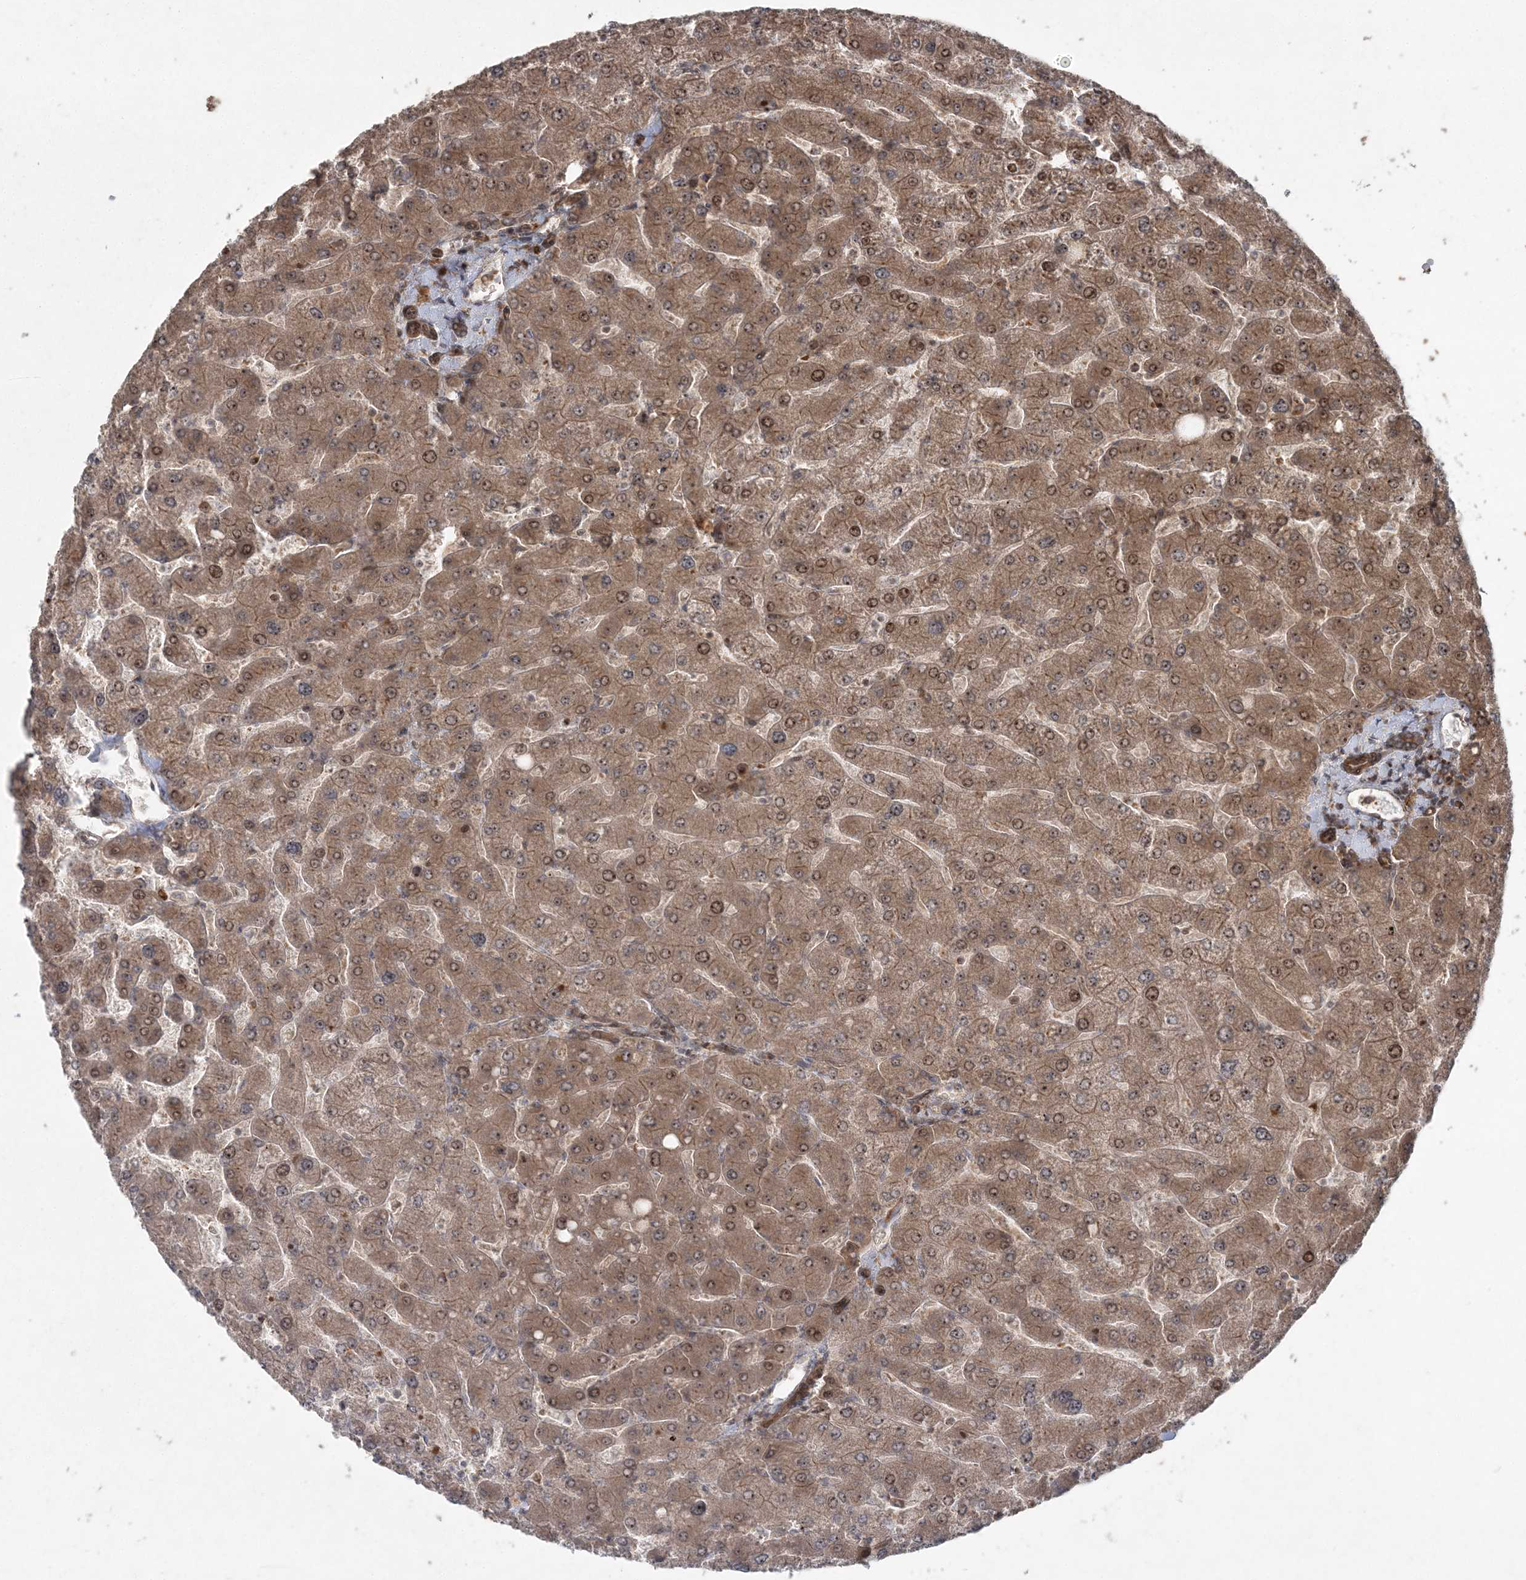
{"staining": {"intensity": "moderate", "quantity": ">75%", "location": "cytoplasmic/membranous,nuclear"}, "tissue": "liver", "cell_type": "Cholangiocytes", "image_type": "normal", "snomed": [{"axis": "morphology", "description": "Normal tissue, NOS"}, {"axis": "topography", "description": "Liver"}], "caption": "IHC histopathology image of unremarkable liver: liver stained using immunohistochemistry (IHC) shows medium levels of moderate protein expression localized specifically in the cytoplasmic/membranous,nuclear of cholangiocytes, appearing as a cytoplasmic/membranous,nuclear brown color.", "gene": "SERINC1", "patient": {"sex": "male", "age": 55}}